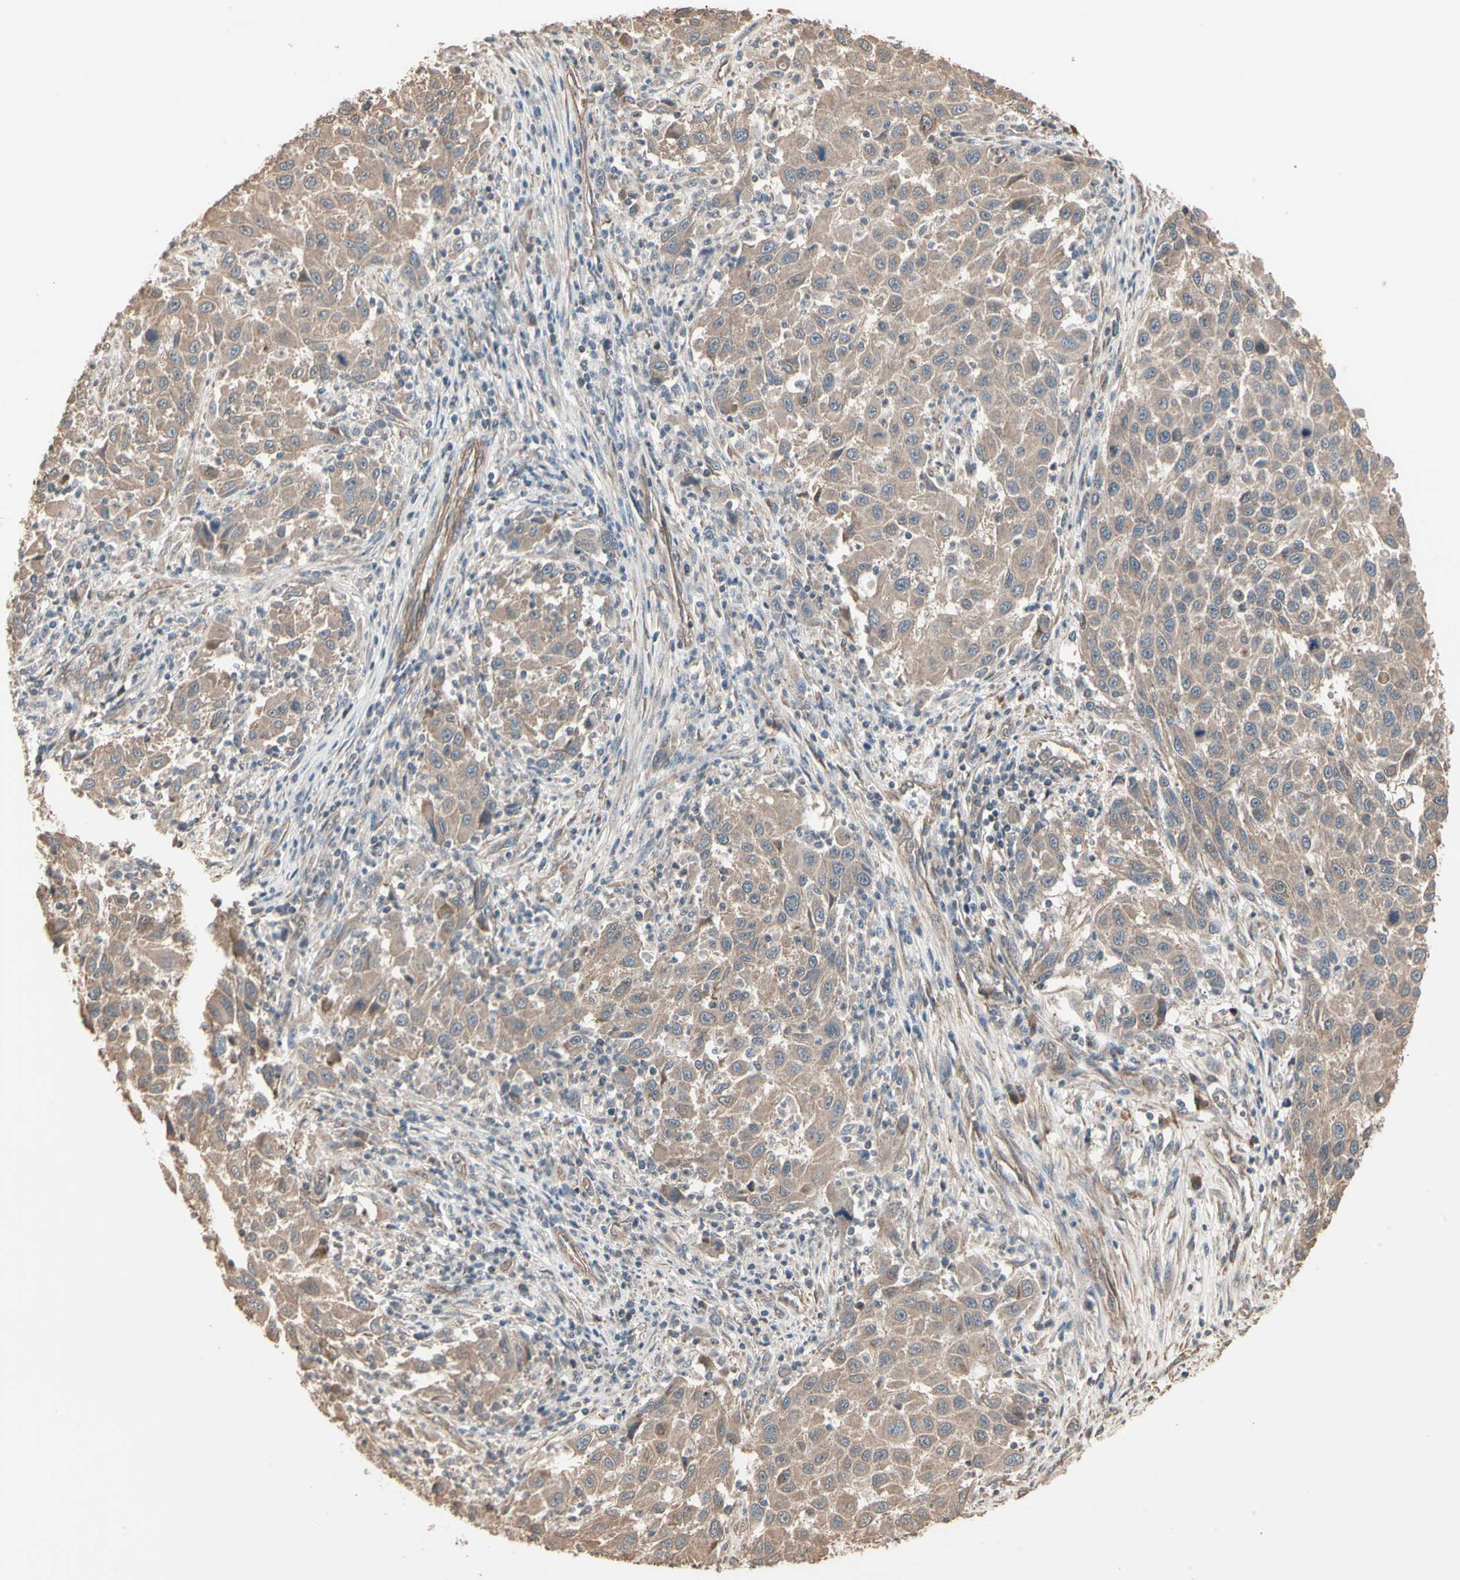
{"staining": {"intensity": "weak", "quantity": ">75%", "location": "cytoplasmic/membranous"}, "tissue": "melanoma", "cell_type": "Tumor cells", "image_type": "cancer", "snomed": [{"axis": "morphology", "description": "Malignant melanoma, Metastatic site"}, {"axis": "topography", "description": "Lymph node"}], "caption": "Tumor cells demonstrate low levels of weak cytoplasmic/membranous expression in approximately >75% of cells in human malignant melanoma (metastatic site).", "gene": "GALNT3", "patient": {"sex": "male", "age": 61}}